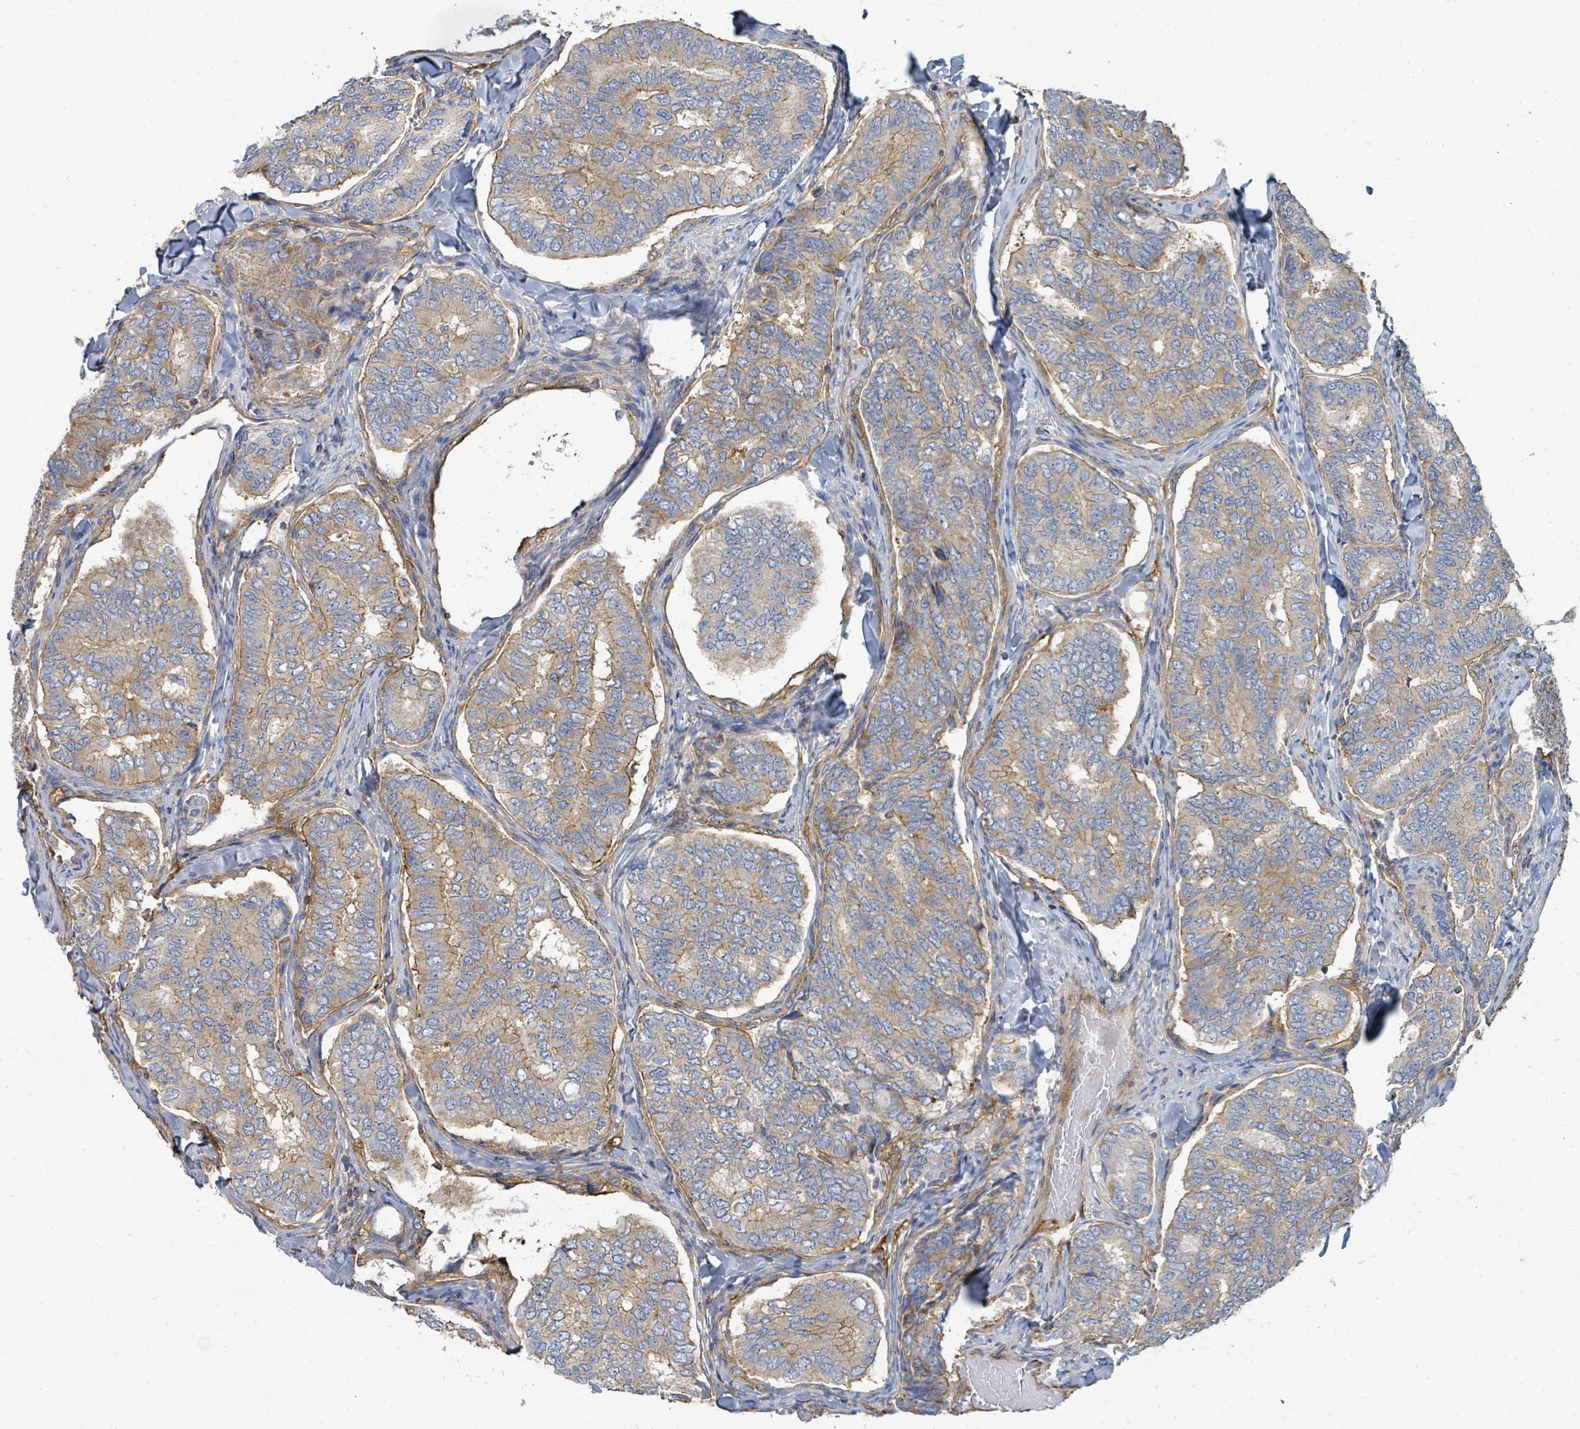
{"staining": {"intensity": "weak", "quantity": ">75%", "location": "cytoplasmic/membranous"}, "tissue": "thyroid cancer", "cell_type": "Tumor cells", "image_type": "cancer", "snomed": [{"axis": "morphology", "description": "Papillary adenocarcinoma, NOS"}, {"axis": "topography", "description": "Thyroid gland"}], "caption": "There is low levels of weak cytoplasmic/membranous expression in tumor cells of thyroid papillary adenocarcinoma, as demonstrated by immunohistochemical staining (brown color).", "gene": "BOLA2B", "patient": {"sex": "female", "age": 35}}